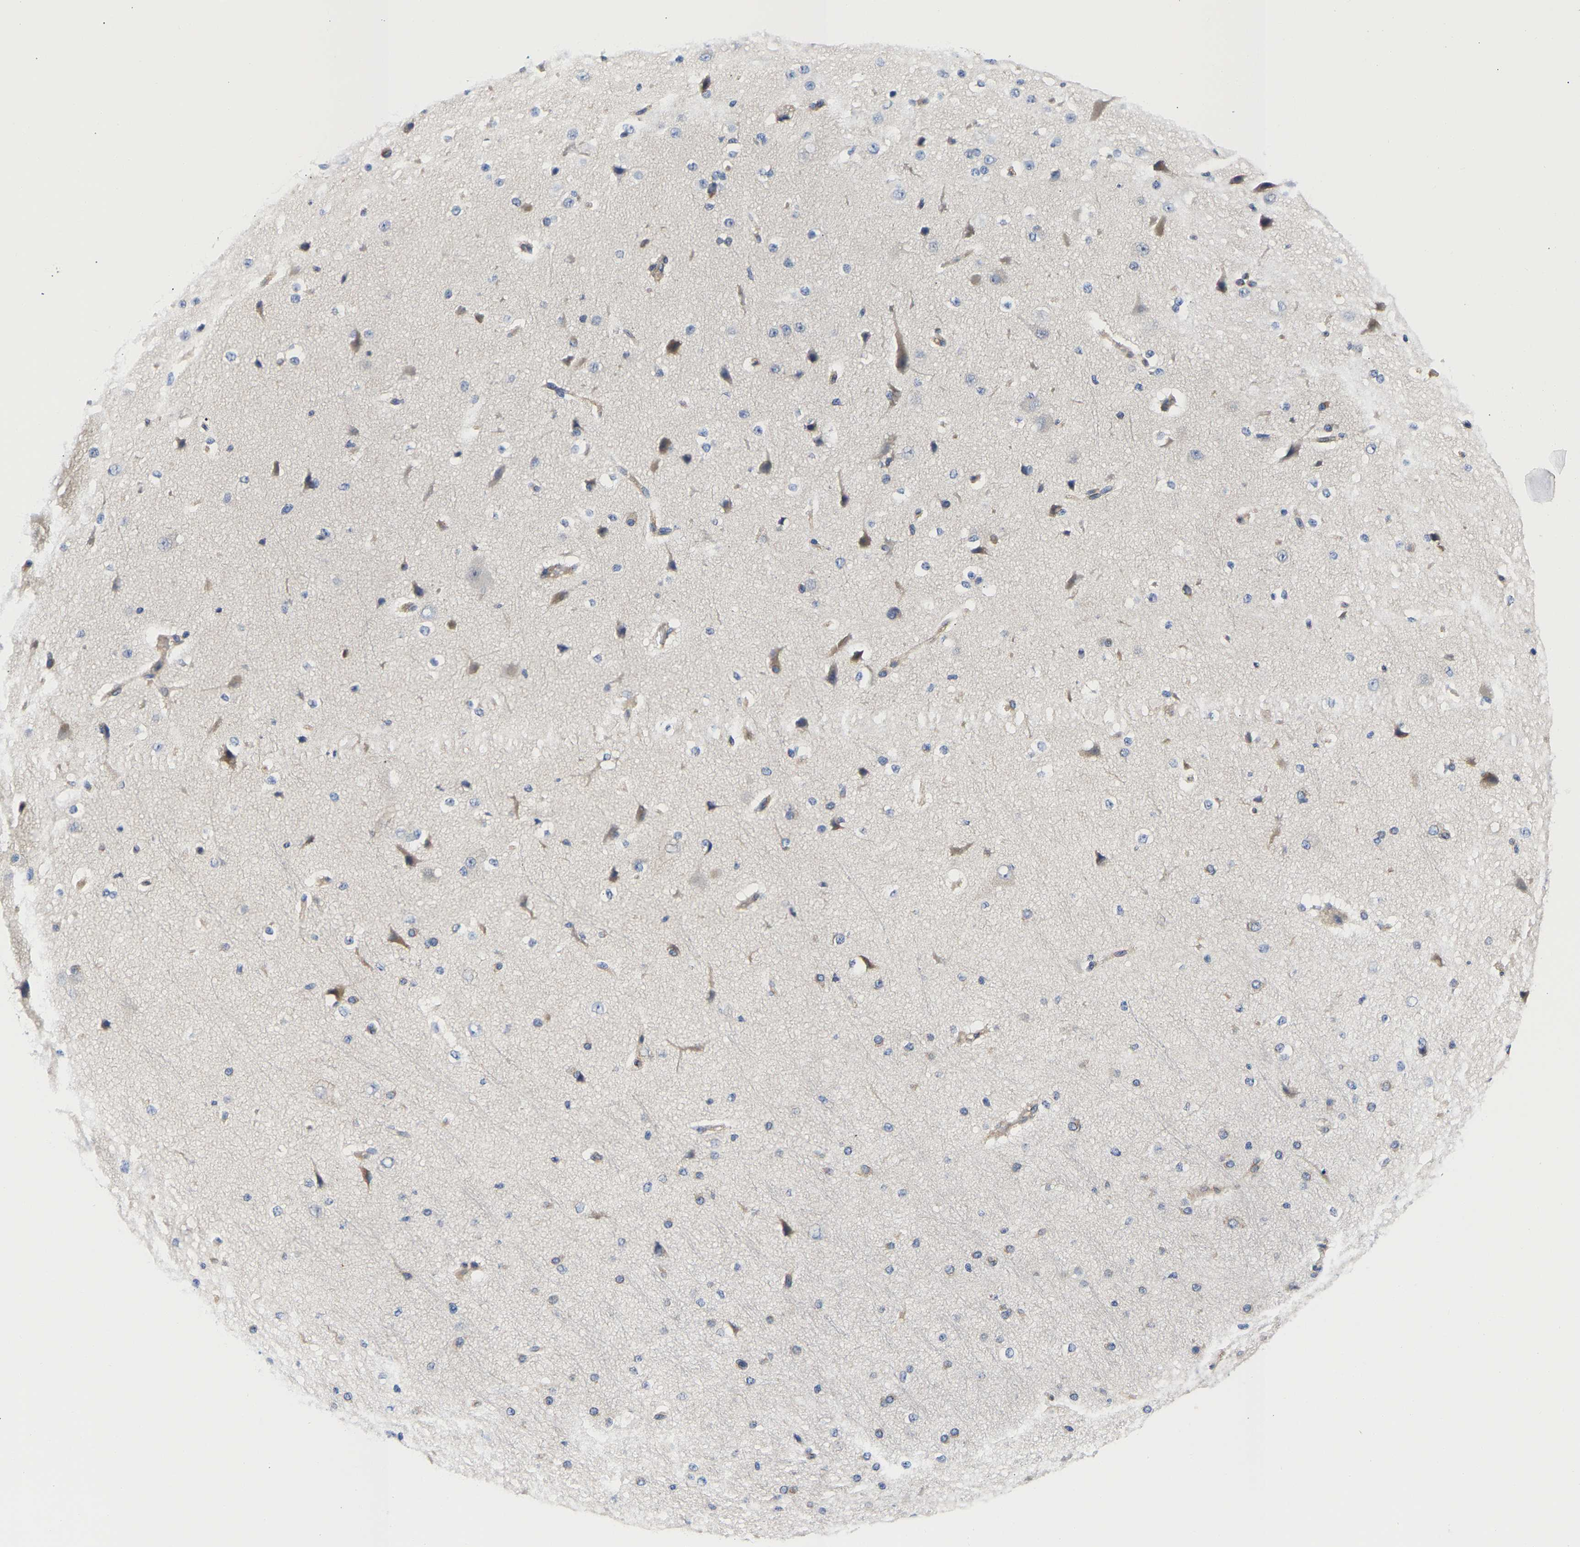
{"staining": {"intensity": "negative", "quantity": "none", "location": "none"}, "tissue": "cerebral cortex", "cell_type": "Endothelial cells", "image_type": "normal", "snomed": [{"axis": "morphology", "description": "Normal tissue, NOS"}, {"axis": "morphology", "description": "Developmental malformation"}, {"axis": "topography", "description": "Cerebral cortex"}], "caption": "IHC of benign human cerebral cortex shows no expression in endothelial cells.", "gene": "CCDC6", "patient": {"sex": "female", "age": 30}}